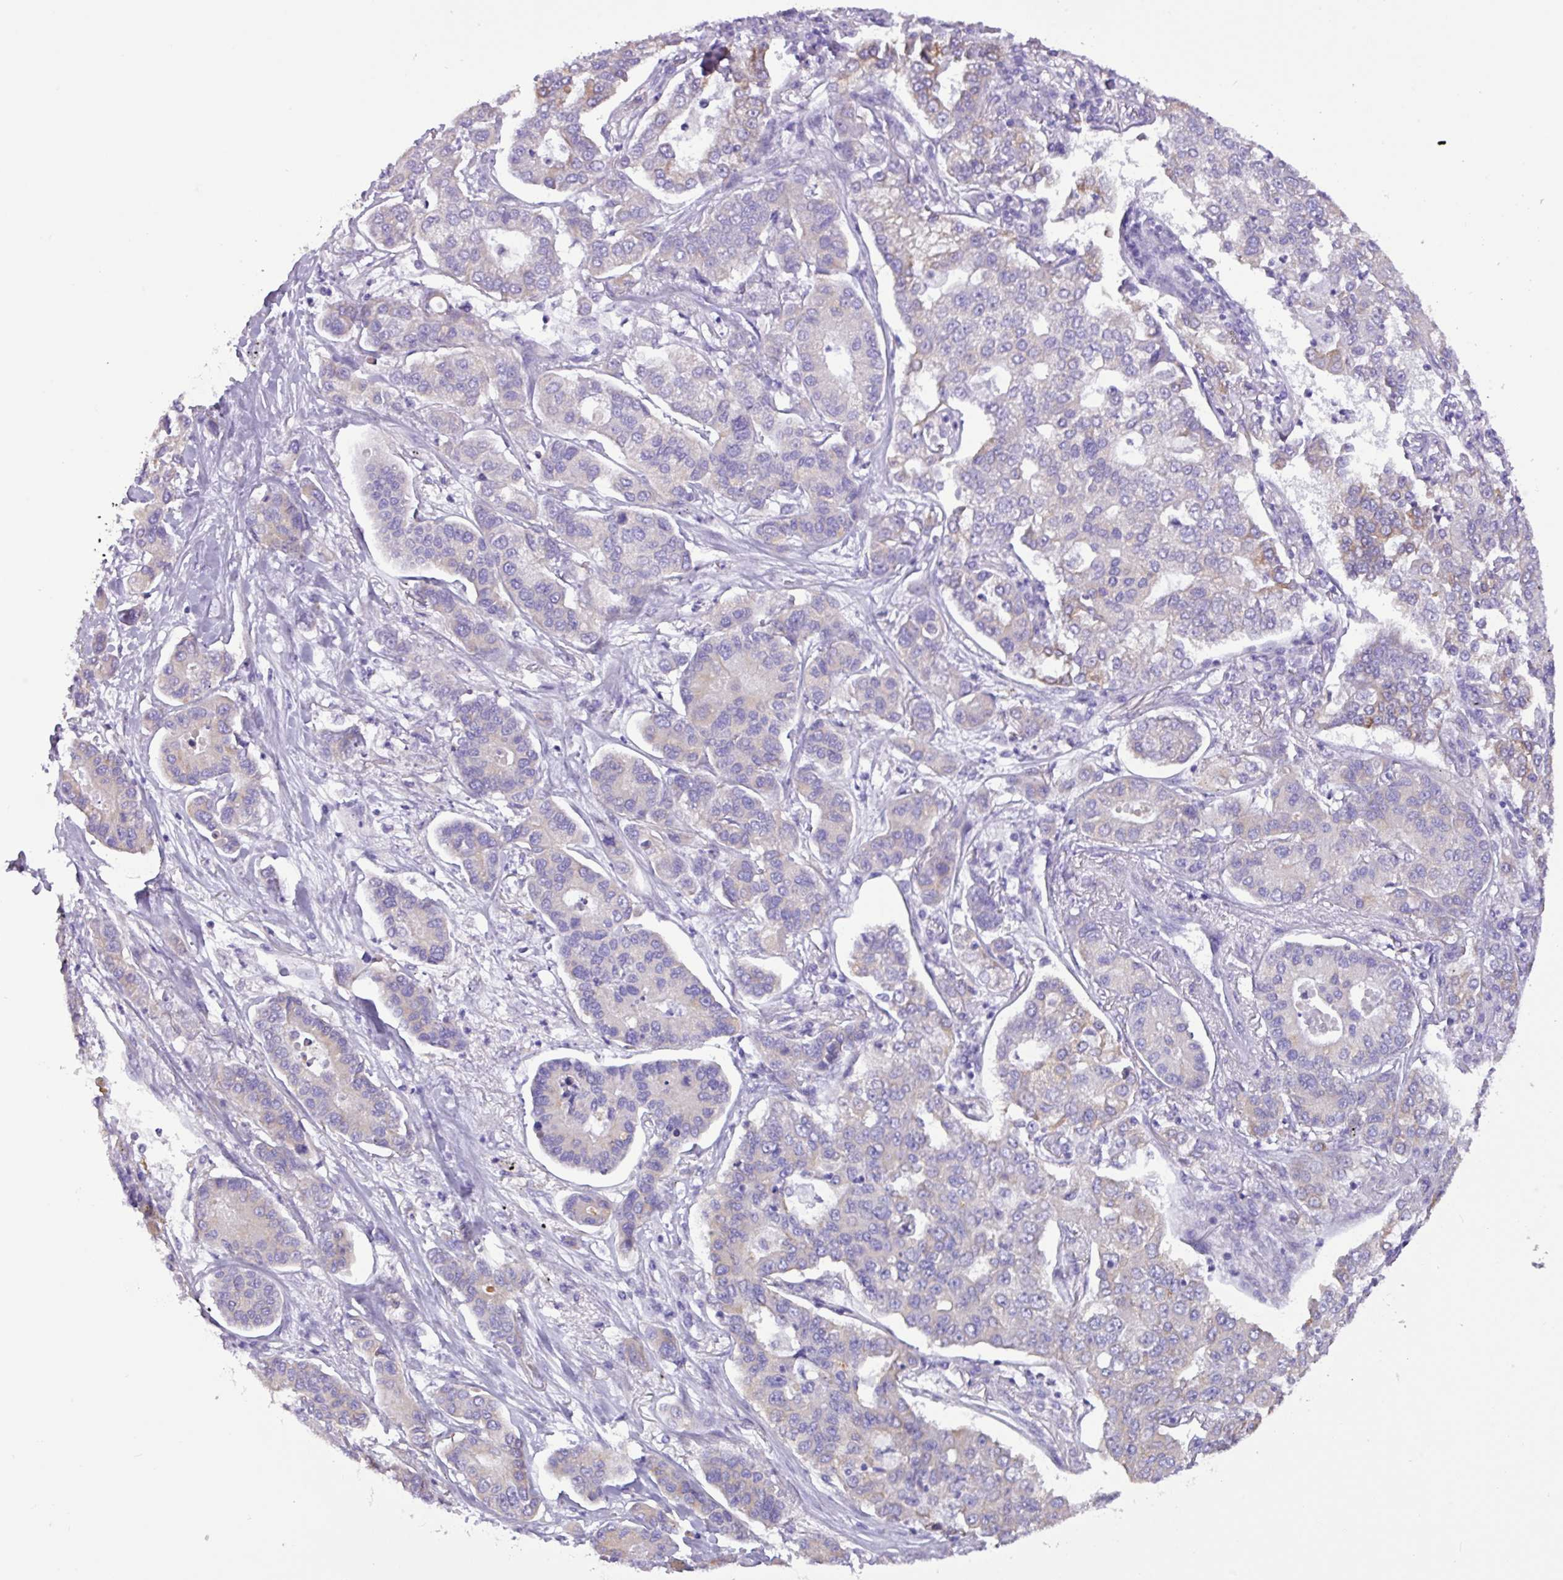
{"staining": {"intensity": "weak", "quantity": "<25%", "location": "cytoplasmic/membranous"}, "tissue": "lung cancer", "cell_type": "Tumor cells", "image_type": "cancer", "snomed": [{"axis": "morphology", "description": "Adenocarcinoma, NOS"}, {"axis": "topography", "description": "Lung"}], "caption": "Immunohistochemistry (IHC) image of human adenocarcinoma (lung) stained for a protein (brown), which reveals no positivity in tumor cells. Nuclei are stained in blue.", "gene": "SLC38A1", "patient": {"sex": "male", "age": 49}}